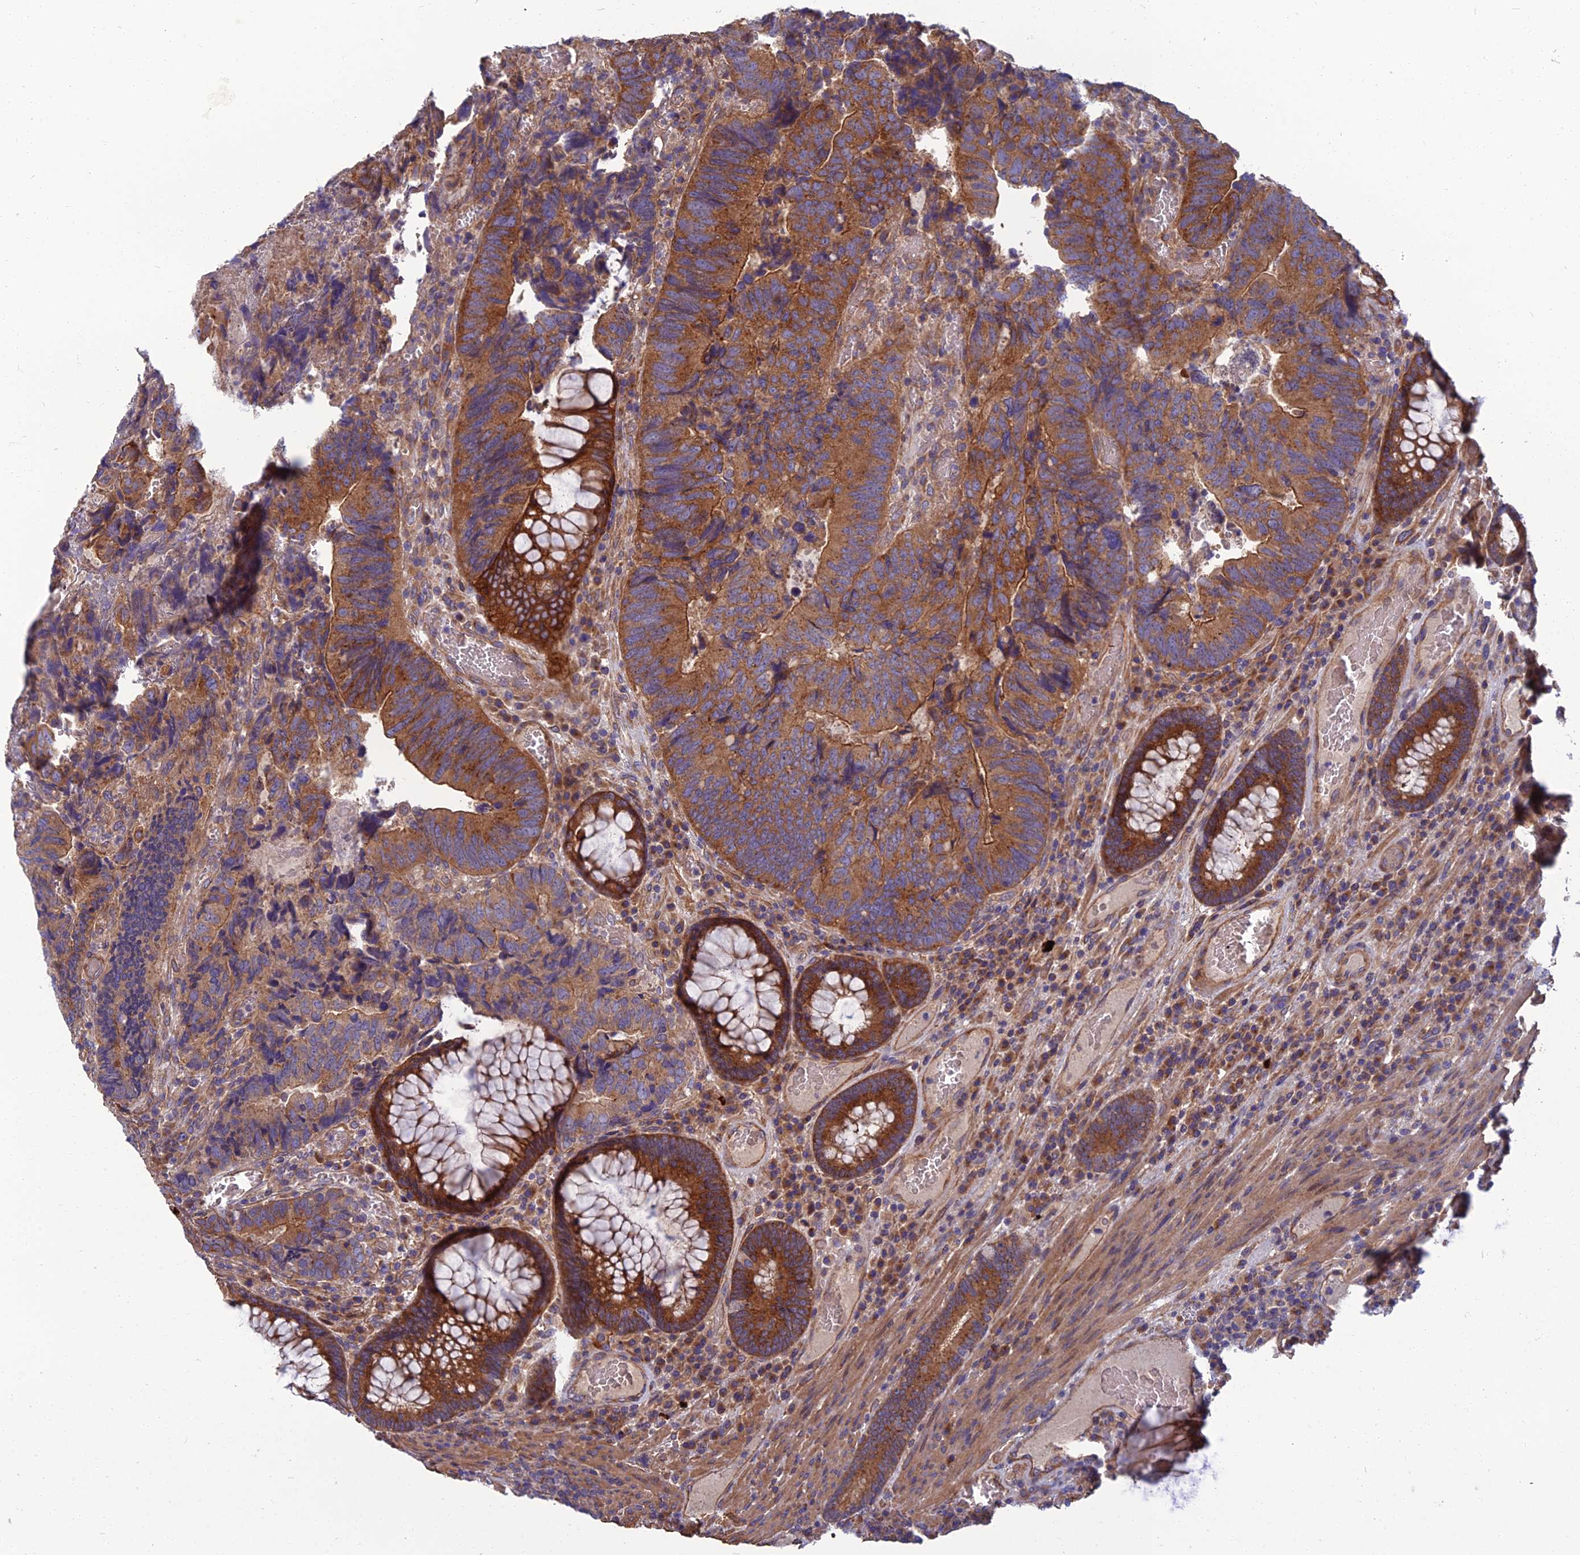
{"staining": {"intensity": "moderate", "quantity": ">75%", "location": "cytoplasmic/membranous"}, "tissue": "colorectal cancer", "cell_type": "Tumor cells", "image_type": "cancer", "snomed": [{"axis": "morphology", "description": "Adenocarcinoma, NOS"}, {"axis": "topography", "description": "Colon"}], "caption": "DAB (3,3'-diaminobenzidine) immunohistochemical staining of colorectal cancer (adenocarcinoma) demonstrates moderate cytoplasmic/membranous protein staining in about >75% of tumor cells. (brown staining indicates protein expression, while blue staining denotes nuclei).", "gene": "WDR24", "patient": {"sex": "female", "age": 67}}